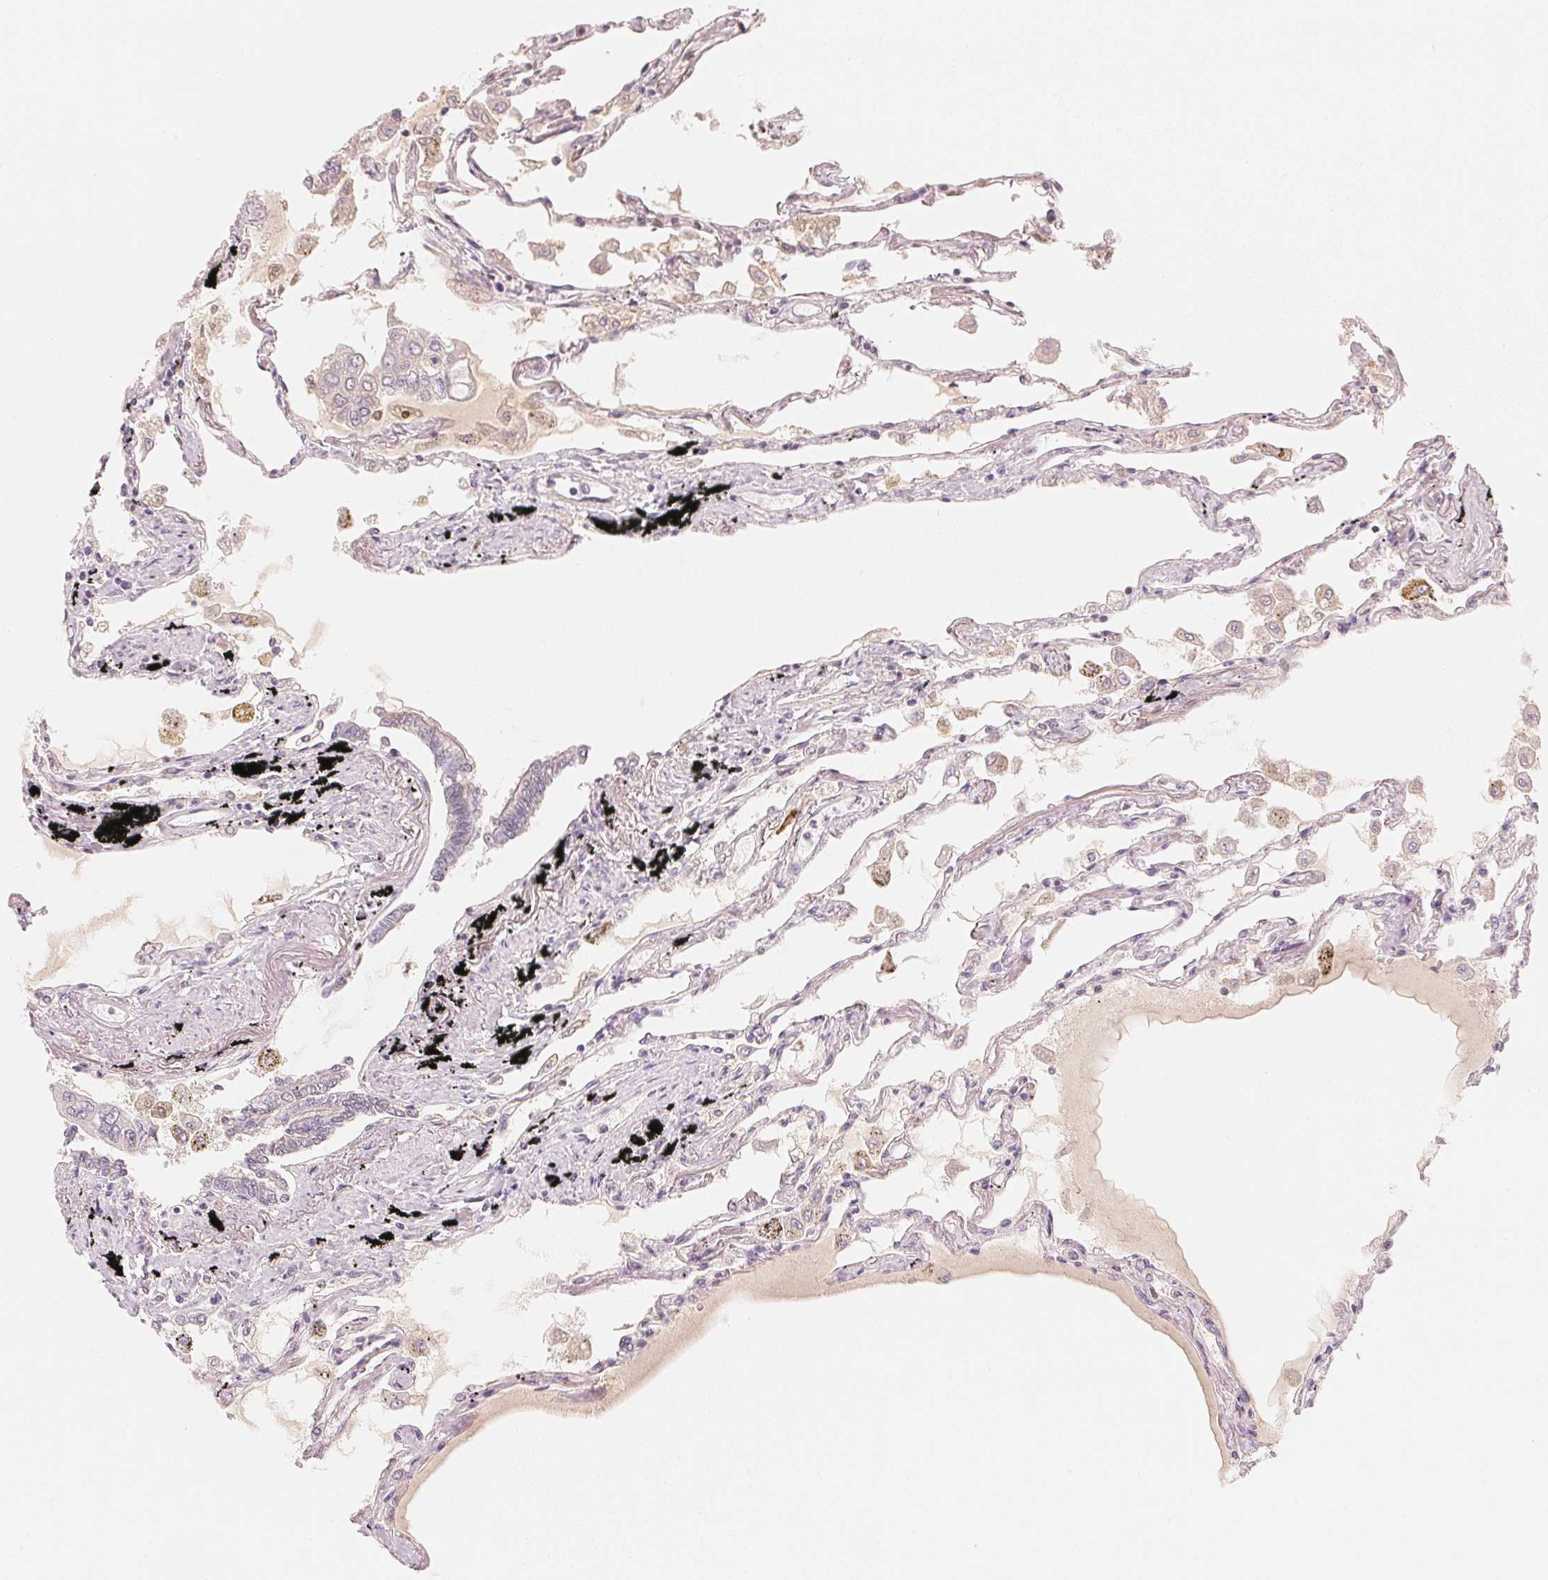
{"staining": {"intensity": "negative", "quantity": "none", "location": "none"}, "tissue": "lung", "cell_type": "Alveolar cells", "image_type": "normal", "snomed": [{"axis": "morphology", "description": "Normal tissue, NOS"}, {"axis": "morphology", "description": "Adenocarcinoma, NOS"}, {"axis": "topography", "description": "Cartilage tissue"}, {"axis": "topography", "description": "Lung"}], "caption": "DAB (3,3'-diaminobenzidine) immunohistochemical staining of benign human lung reveals no significant expression in alveolar cells. The staining was performed using DAB to visualize the protein expression in brown, while the nuclei were stained in blue with hematoxylin (Magnification: 20x).", "gene": "CFHR2", "patient": {"sex": "female", "age": 67}}